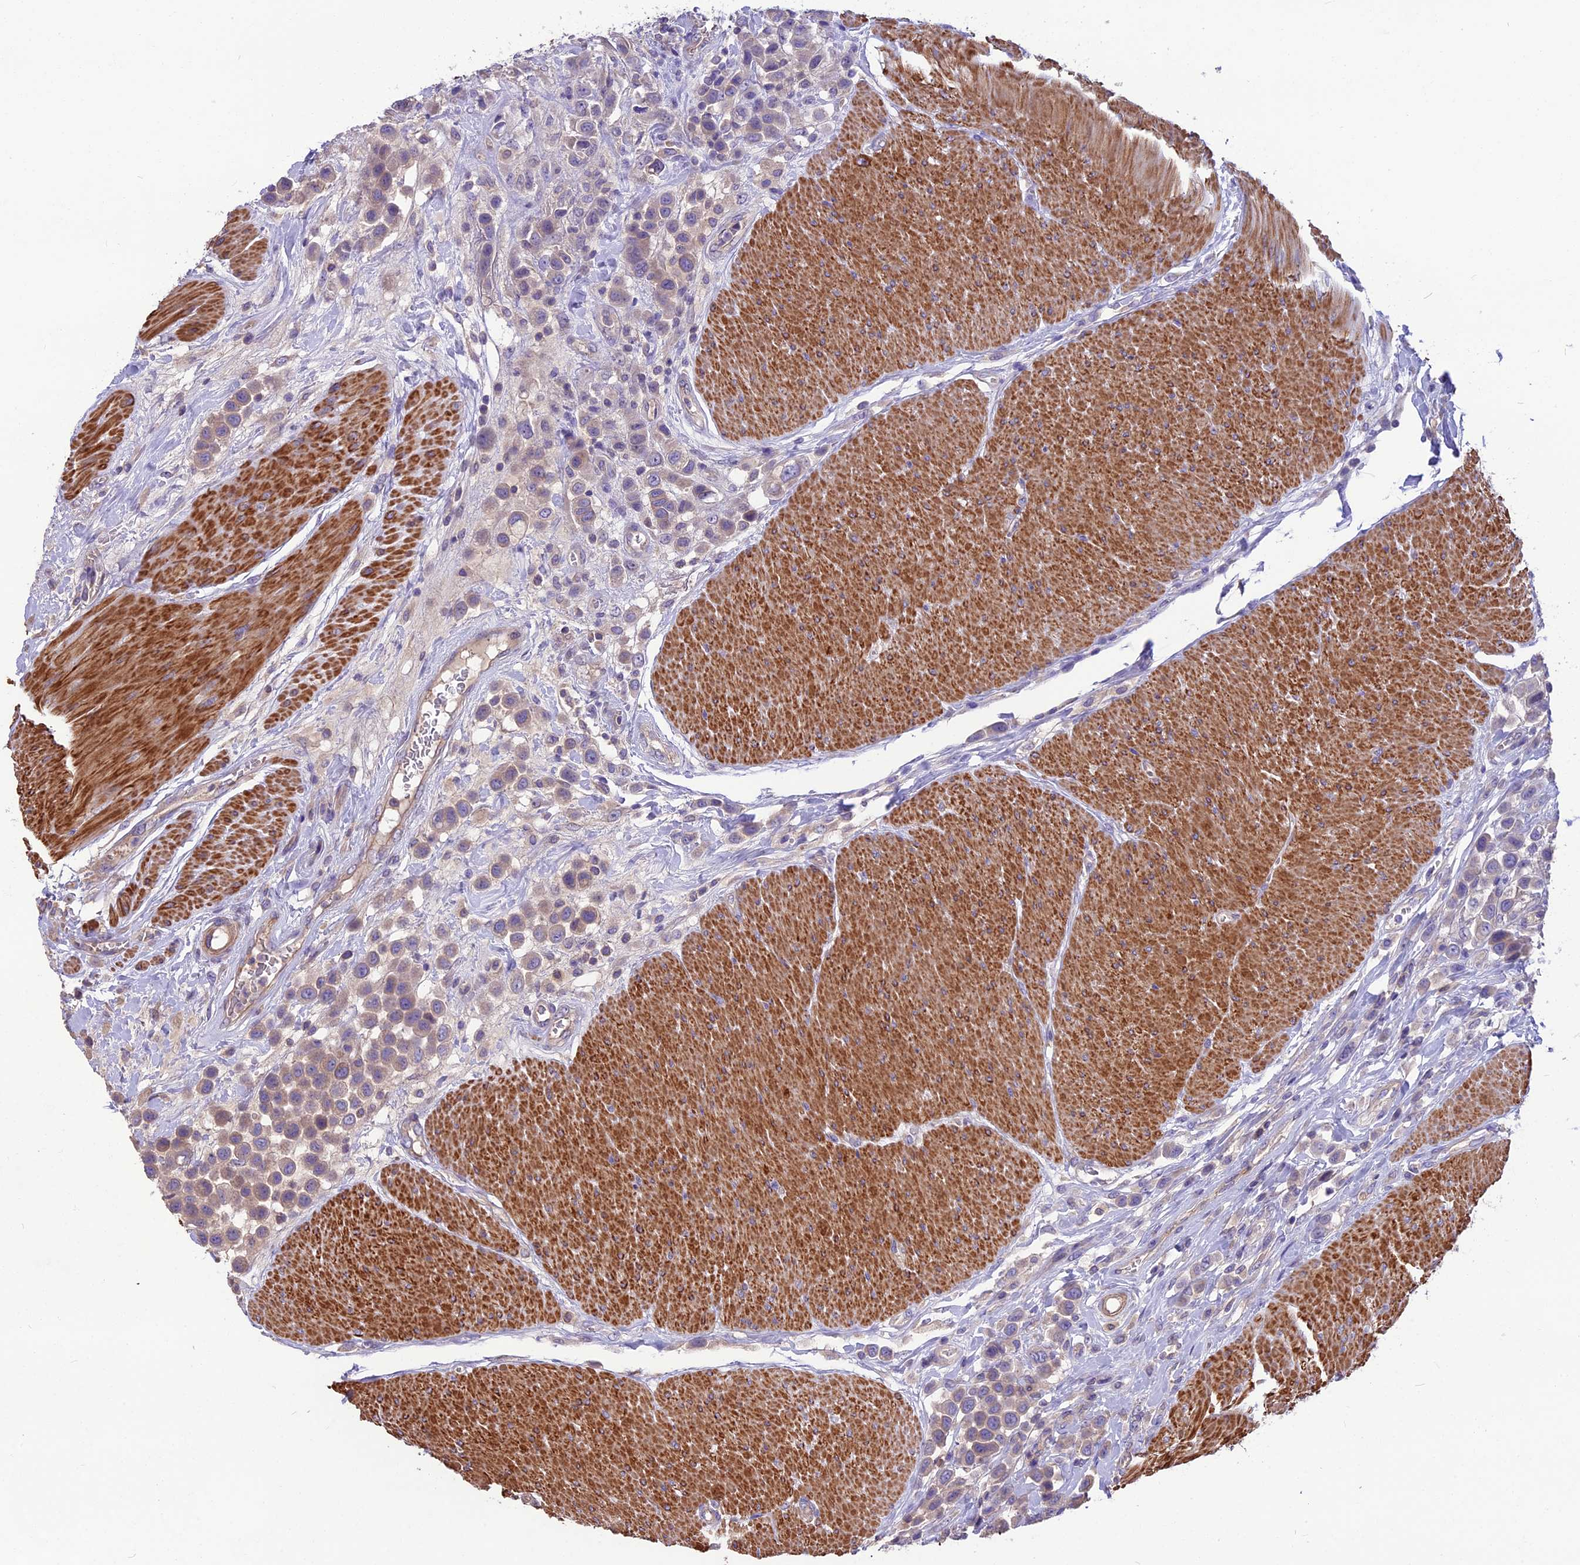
{"staining": {"intensity": "weak", "quantity": ">75%", "location": "cytoplasmic/membranous"}, "tissue": "urothelial cancer", "cell_type": "Tumor cells", "image_type": "cancer", "snomed": [{"axis": "morphology", "description": "Urothelial carcinoma, High grade"}, {"axis": "topography", "description": "Urinary bladder"}], "caption": "Protein expression analysis of urothelial cancer shows weak cytoplasmic/membranous staining in approximately >75% of tumor cells.", "gene": "ANO3", "patient": {"sex": "male", "age": 50}}